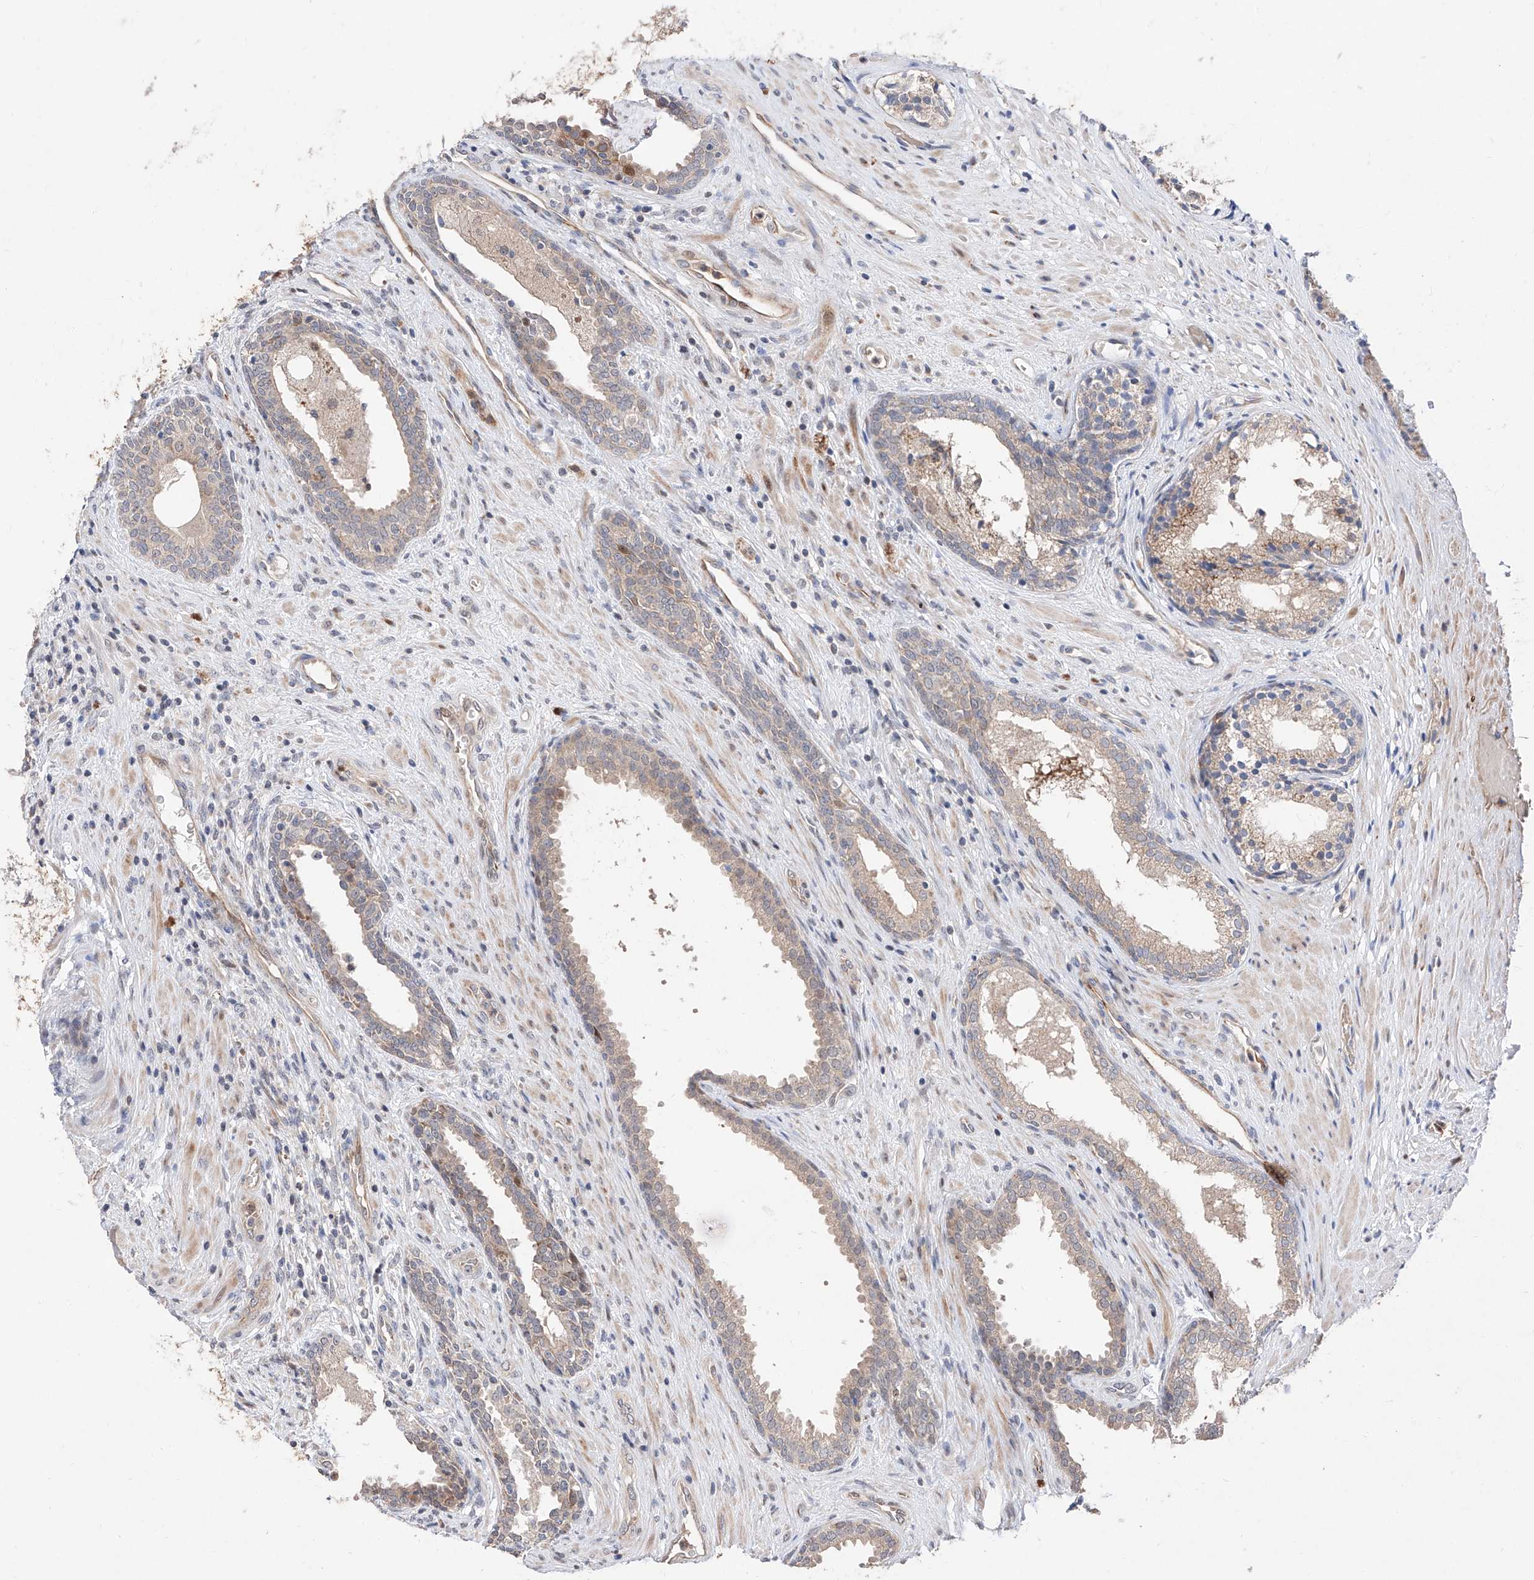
{"staining": {"intensity": "moderate", "quantity": "25%-75%", "location": "cytoplasmic/membranous,nuclear"}, "tissue": "prostate", "cell_type": "Glandular cells", "image_type": "normal", "snomed": [{"axis": "morphology", "description": "Normal tissue, NOS"}, {"axis": "topography", "description": "Prostate"}], "caption": "Immunohistochemical staining of unremarkable prostate demonstrates moderate cytoplasmic/membranous,nuclear protein staining in about 25%-75% of glandular cells. Immunohistochemistry stains the protein of interest in brown and the nuclei are stained blue.", "gene": "FUCA2", "patient": {"sex": "male", "age": 76}}